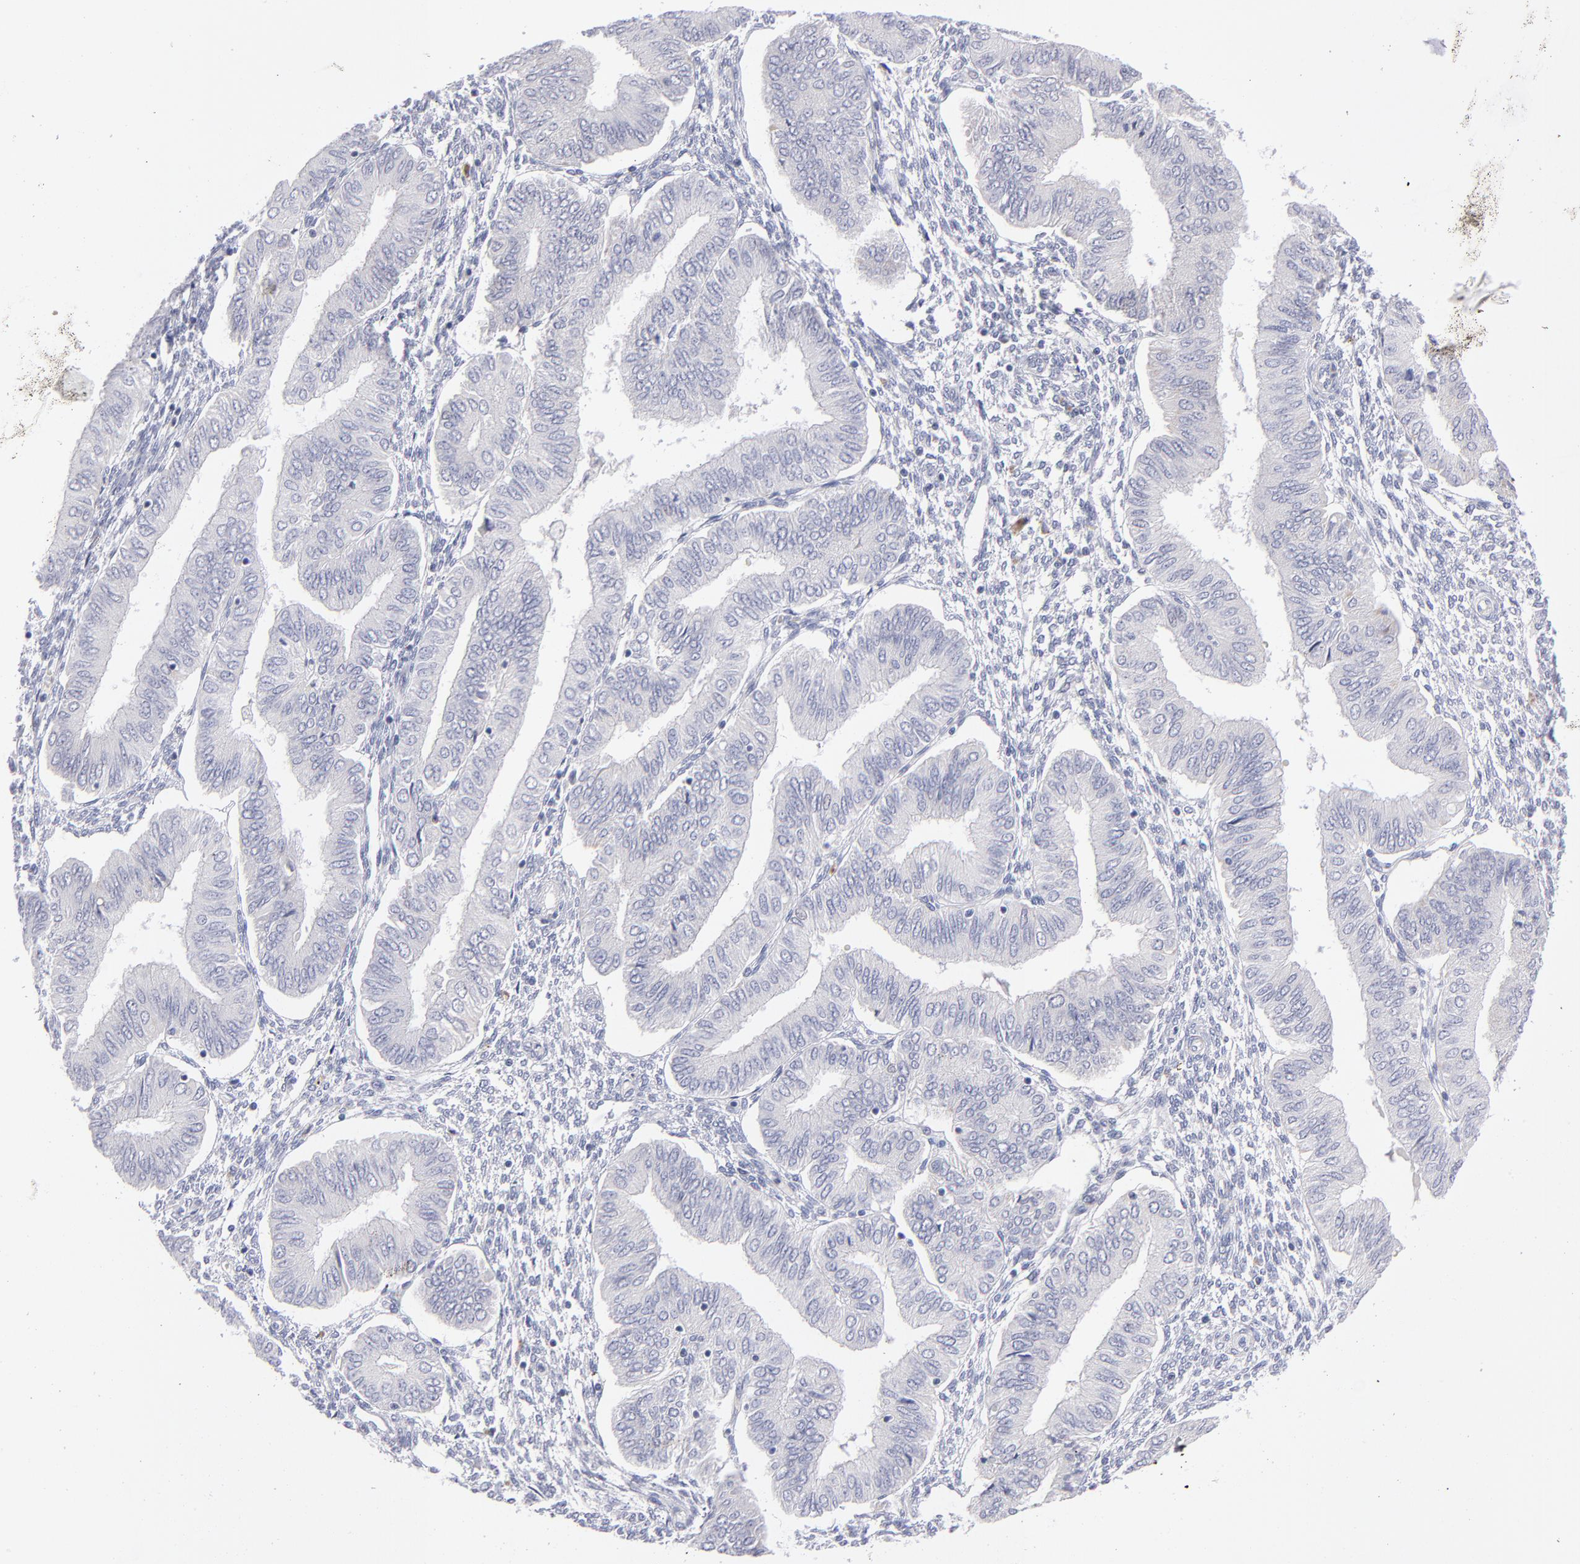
{"staining": {"intensity": "negative", "quantity": "none", "location": "none"}, "tissue": "endometrial cancer", "cell_type": "Tumor cells", "image_type": "cancer", "snomed": [{"axis": "morphology", "description": "Adenocarcinoma, NOS"}, {"axis": "topography", "description": "Endometrium"}], "caption": "This micrograph is of endometrial cancer (adenocarcinoma) stained with IHC to label a protein in brown with the nuclei are counter-stained blue. There is no staining in tumor cells.", "gene": "MTHFD2", "patient": {"sex": "female", "age": 51}}